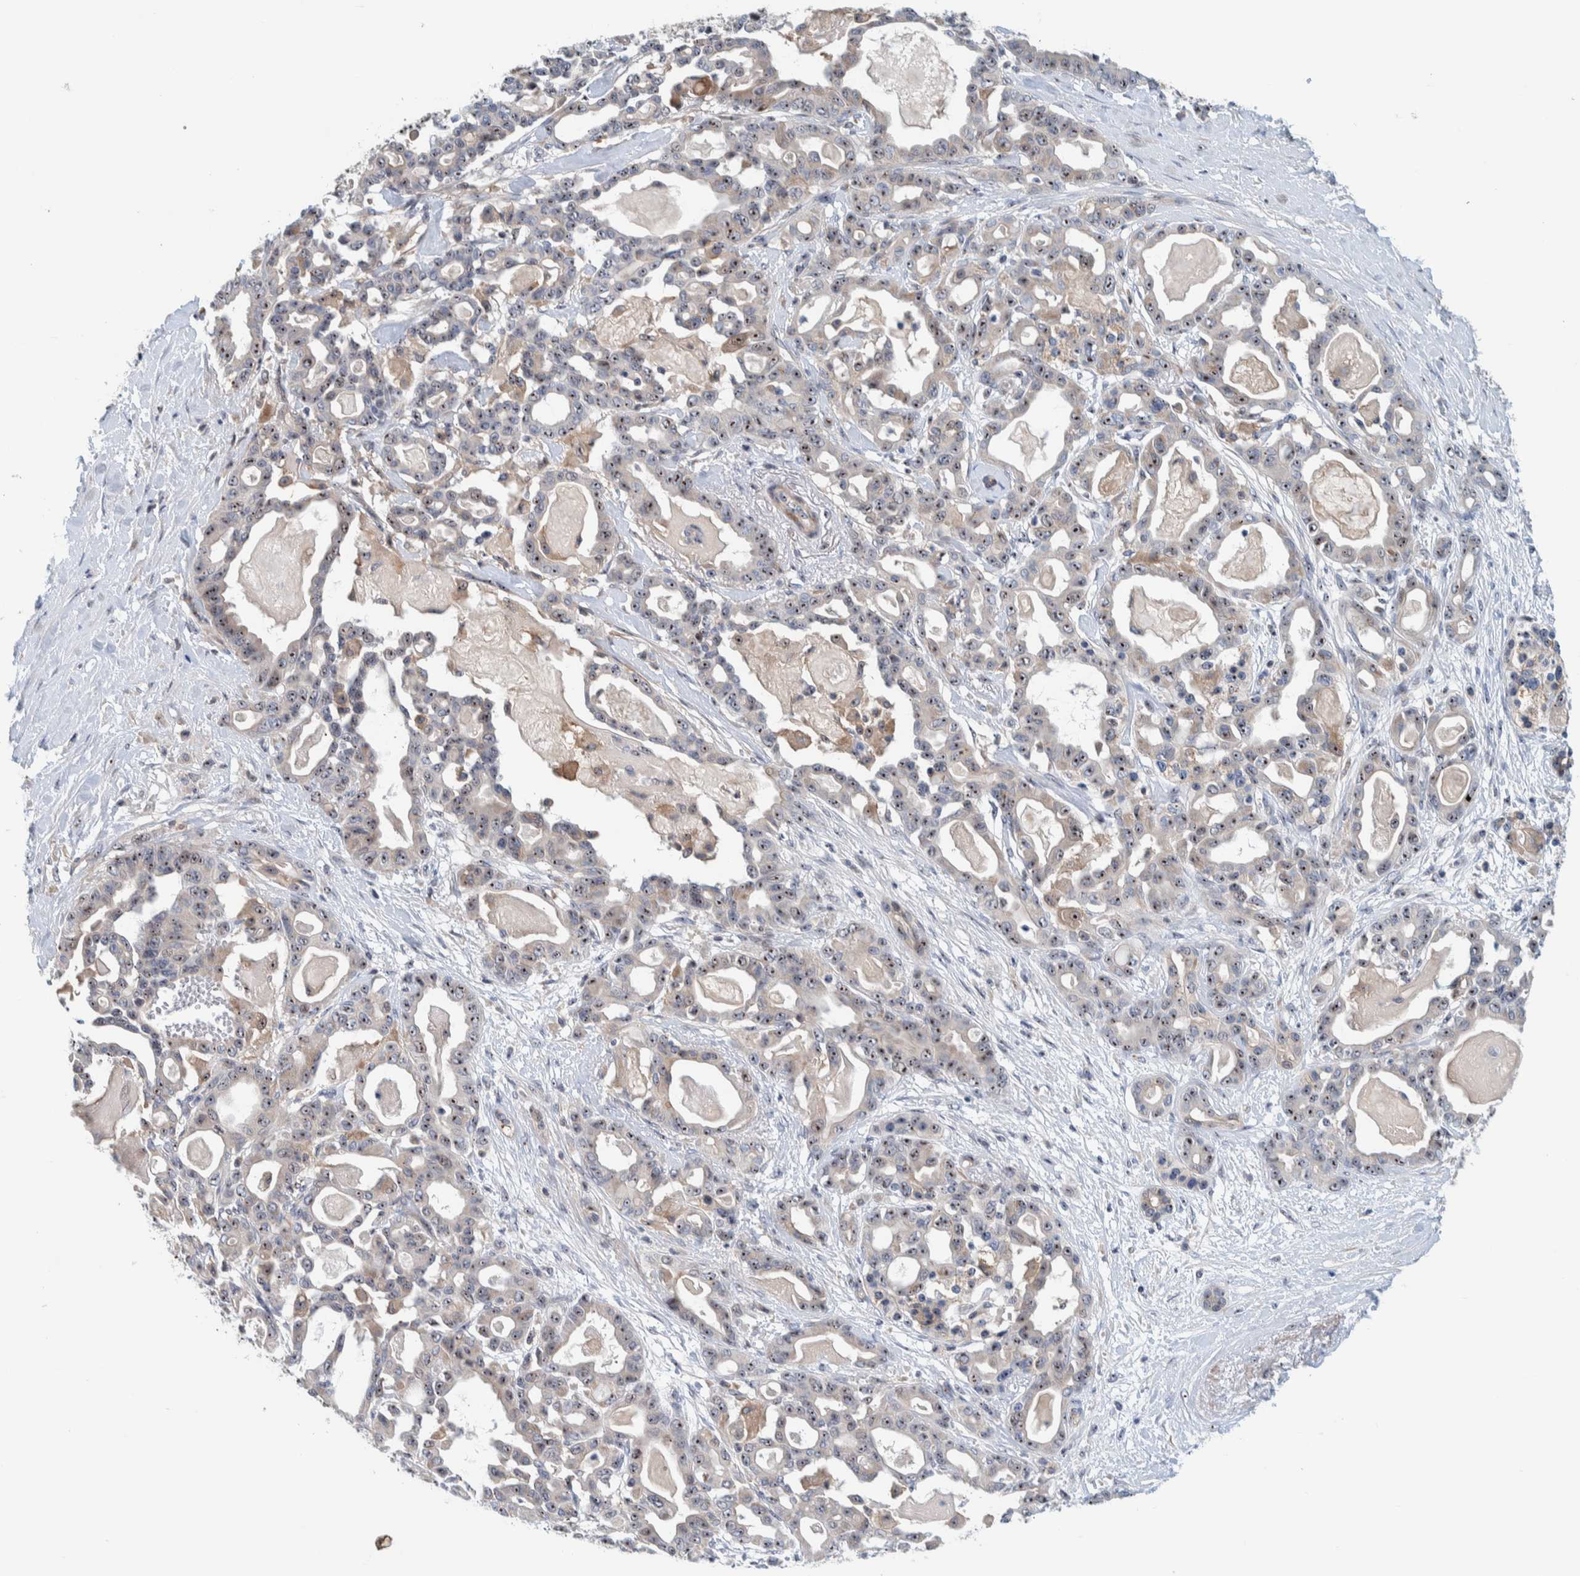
{"staining": {"intensity": "moderate", "quantity": ">75%", "location": "nuclear"}, "tissue": "pancreatic cancer", "cell_type": "Tumor cells", "image_type": "cancer", "snomed": [{"axis": "morphology", "description": "Adenocarcinoma, NOS"}, {"axis": "topography", "description": "Pancreas"}], "caption": "Protein analysis of pancreatic adenocarcinoma tissue exhibits moderate nuclear expression in about >75% of tumor cells.", "gene": "NOL11", "patient": {"sex": "male", "age": 63}}